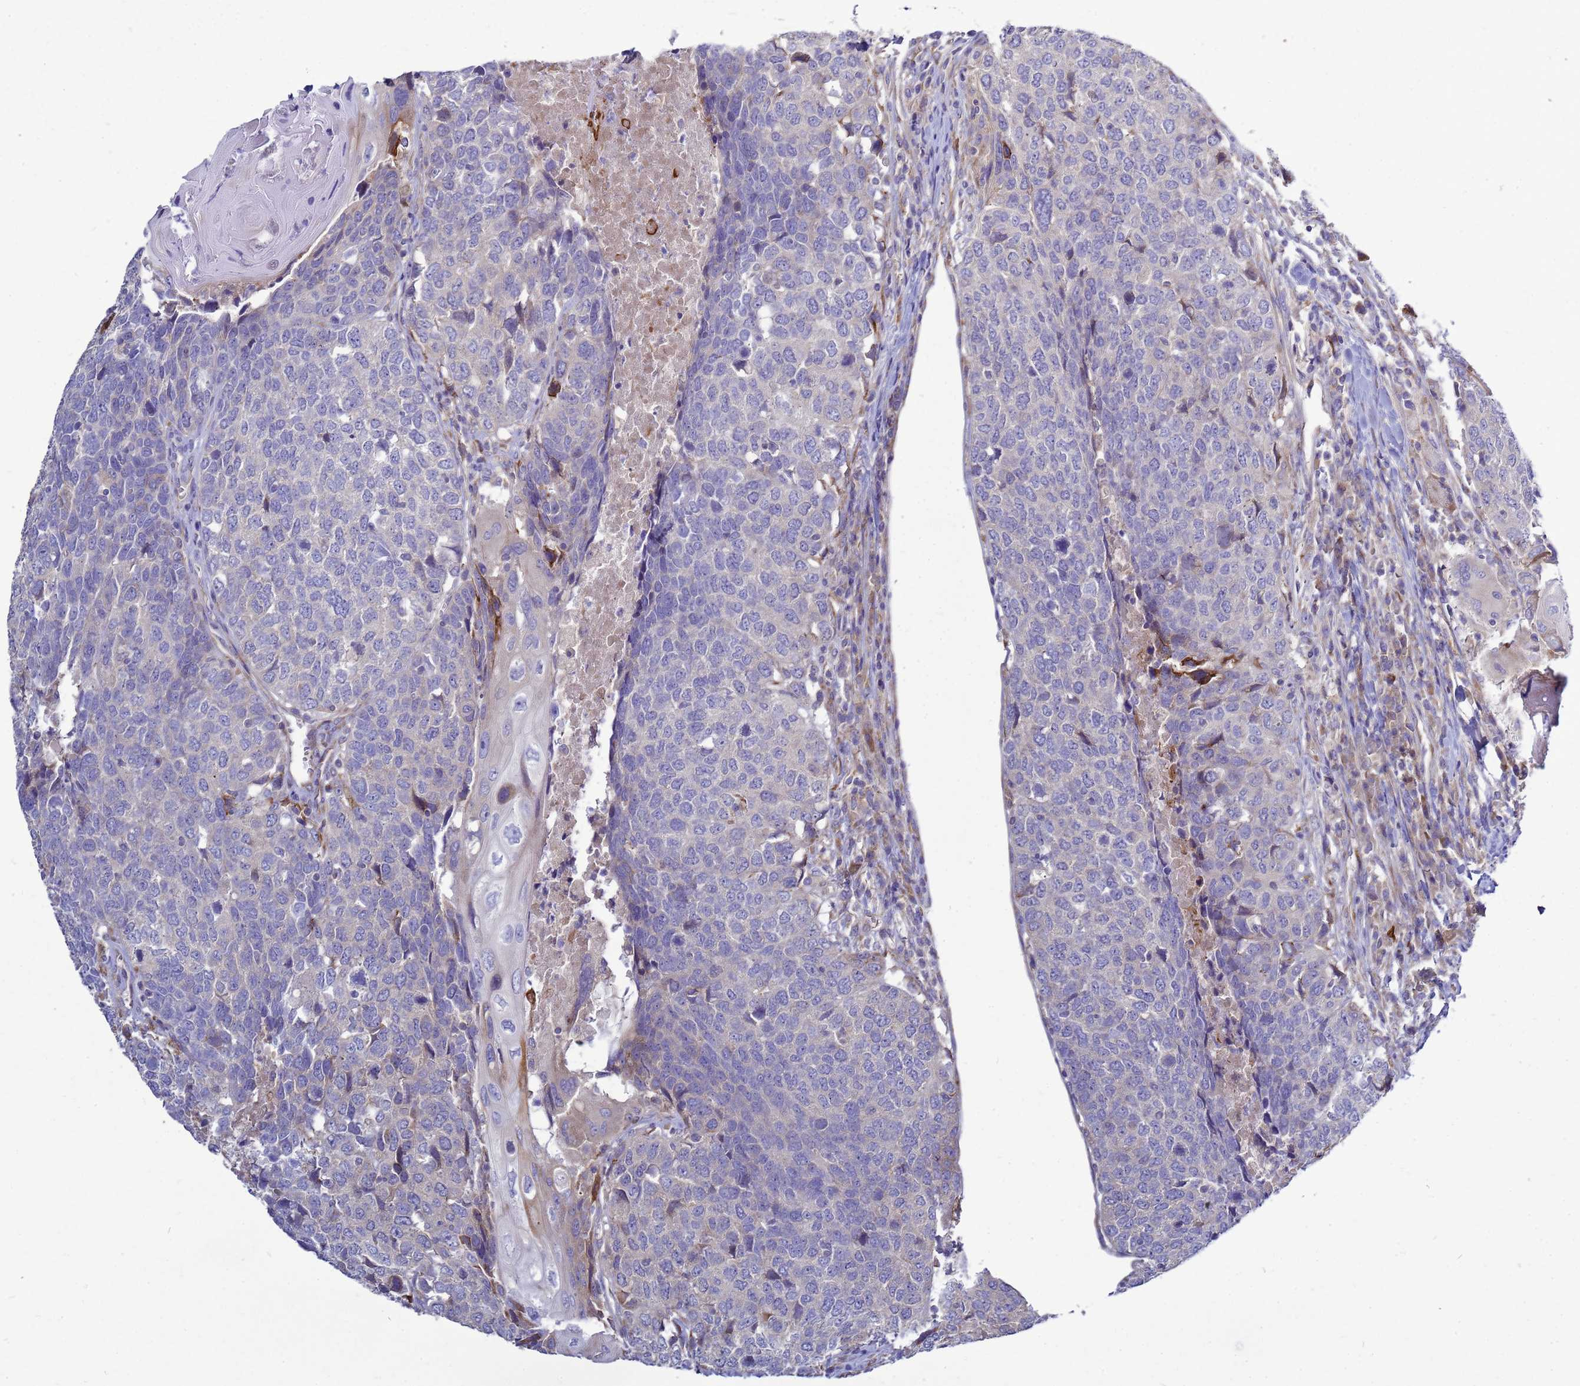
{"staining": {"intensity": "negative", "quantity": "none", "location": "none"}, "tissue": "head and neck cancer", "cell_type": "Tumor cells", "image_type": "cancer", "snomed": [{"axis": "morphology", "description": "Squamous cell carcinoma, NOS"}, {"axis": "topography", "description": "Head-Neck"}], "caption": "There is no significant staining in tumor cells of squamous cell carcinoma (head and neck). The staining is performed using DAB (3,3'-diaminobenzidine) brown chromogen with nuclei counter-stained in using hematoxylin.", "gene": "MON1B", "patient": {"sex": "male", "age": 66}}